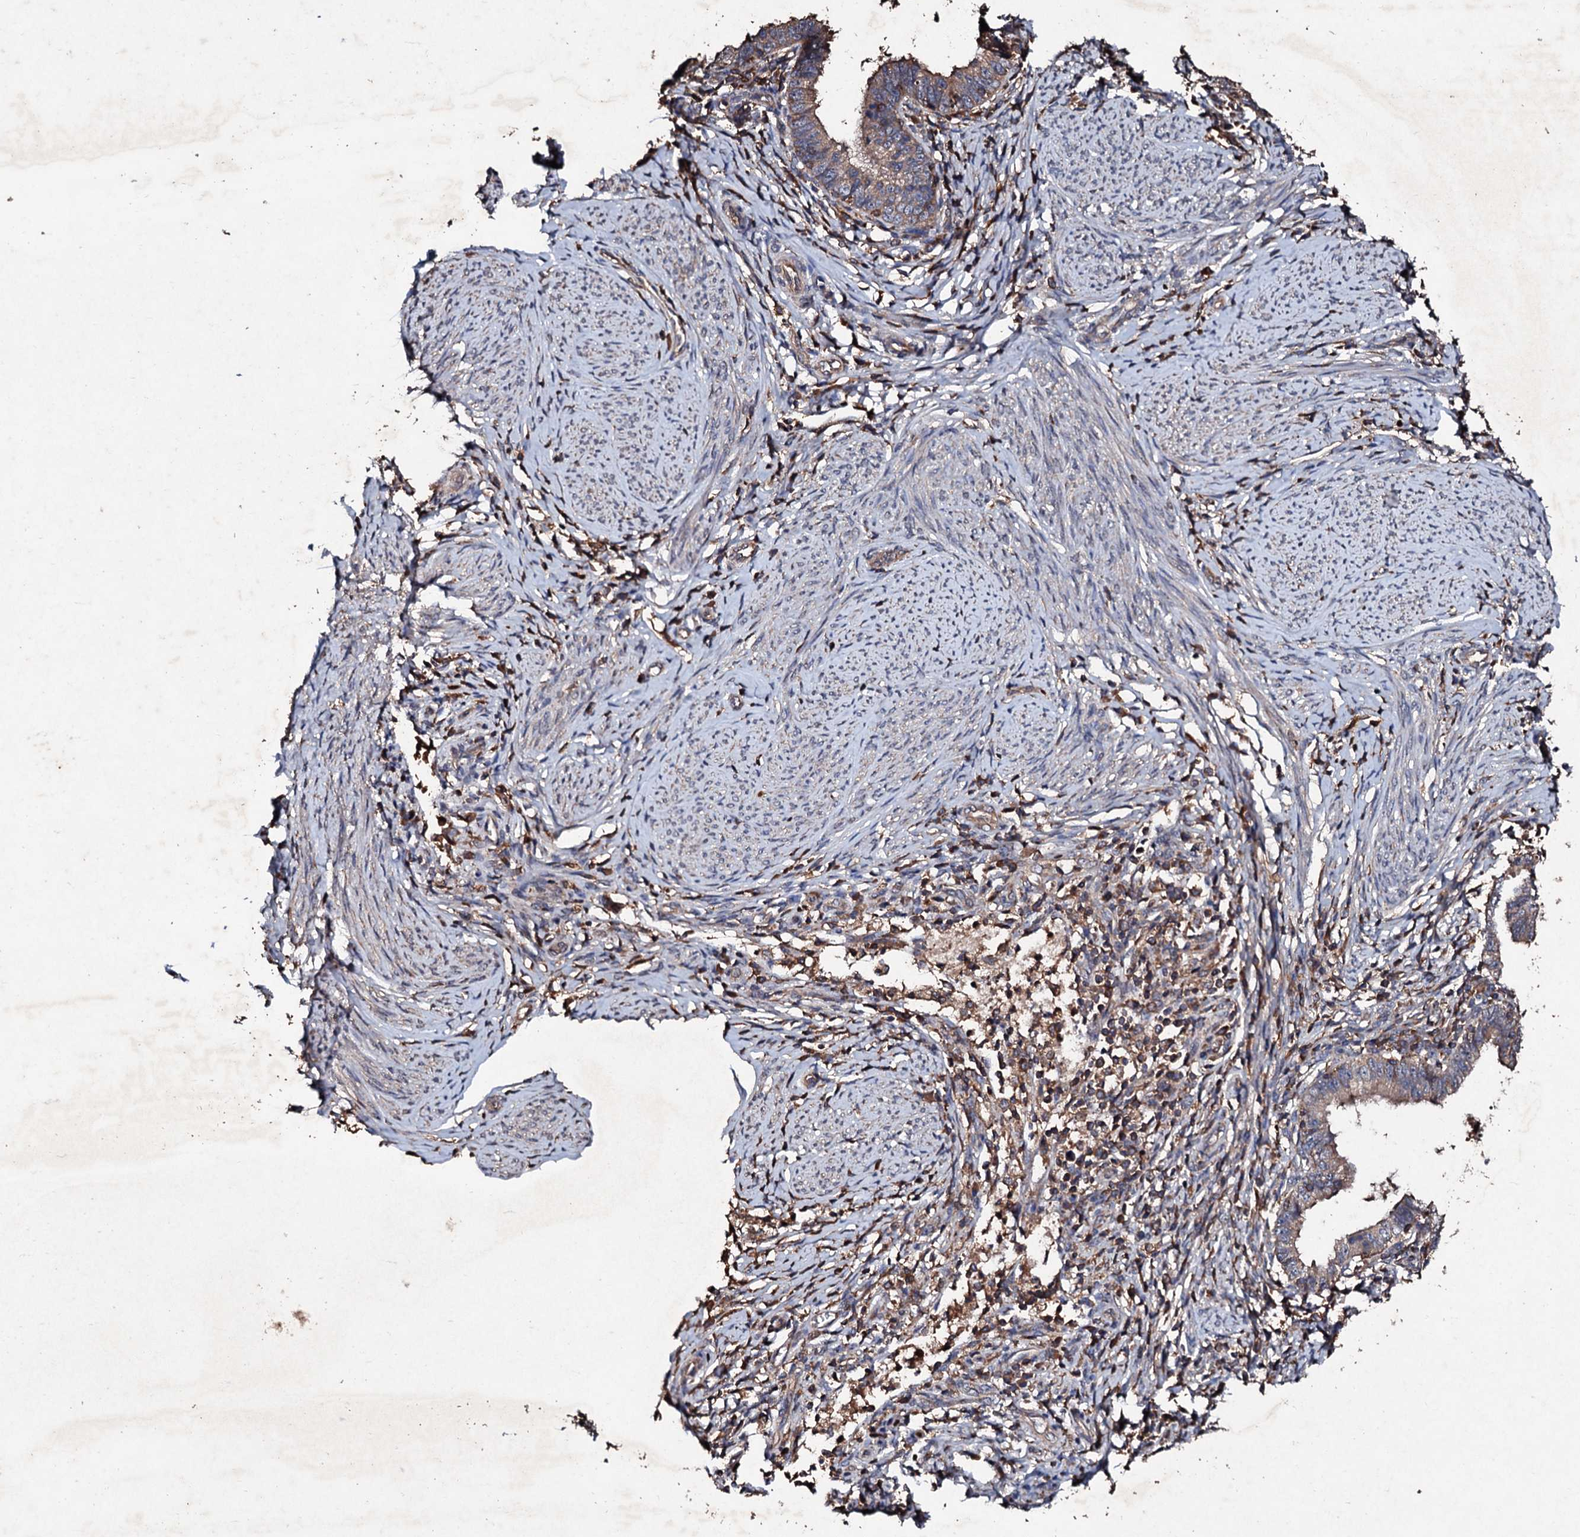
{"staining": {"intensity": "moderate", "quantity": ">75%", "location": "cytoplasmic/membranous"}, "tissue": "cervical cancer", "cell_type": "Tumor cells", "image_type": "cancer", "snomed": [{"axis": "morphology", "description": "Adenocarcinoma, NOS"}, {"axis": "topography", "description": "Cervix"}], "caption": "Protein expression analysis of adenocarcinoma (cervical) exhibits moderate cytoplasmic/membranous expression in about >75% of tumor cells. Nuclei are stained in blue.", "gene": "KERA", "patient": {"sex": "female", "age": 36}}